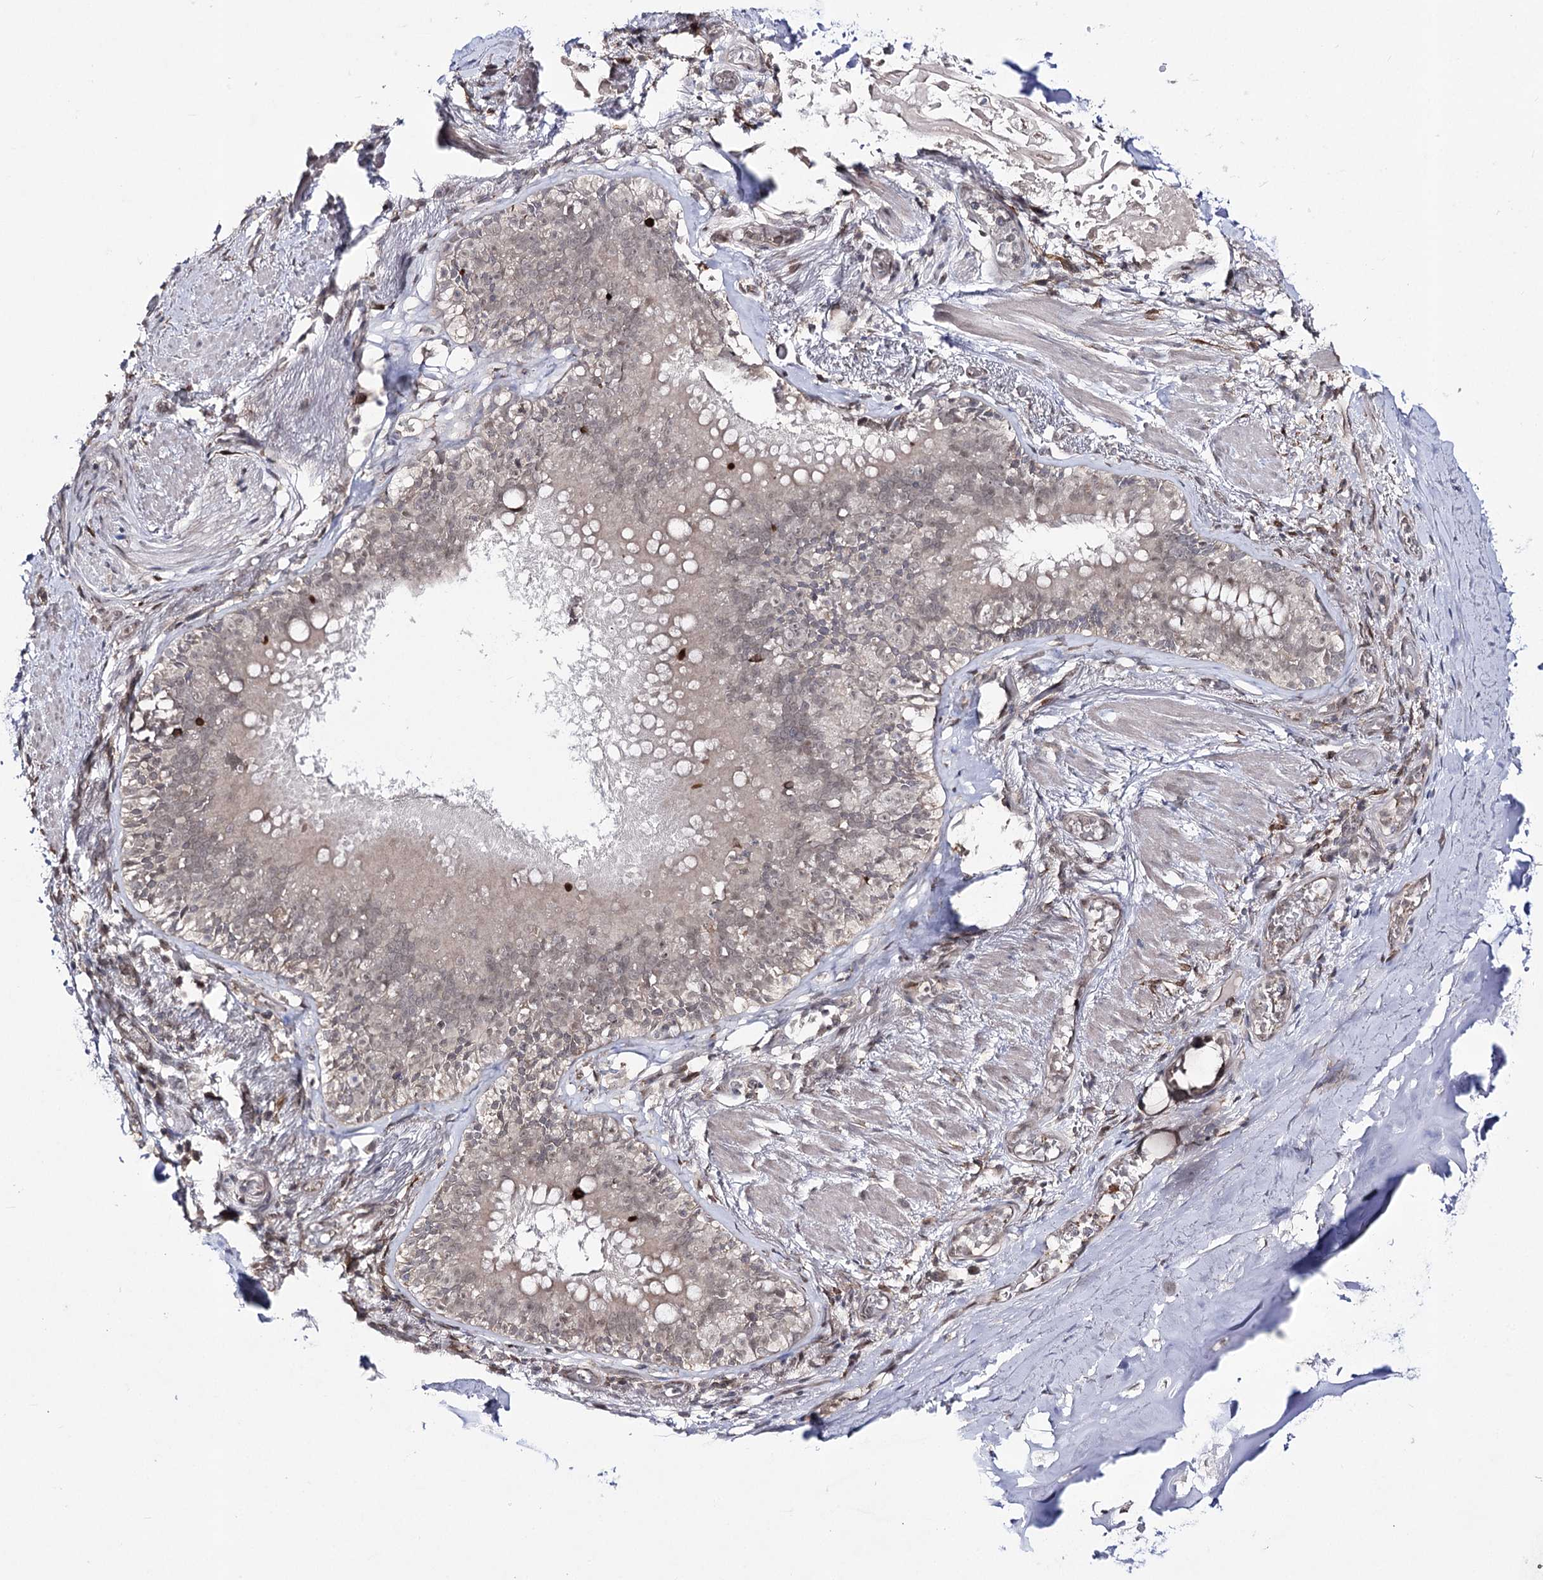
{"staining": {"intensity": "negative", "quantity": "none", "location": "none"}, "tissue": "adipose tissue", "cell_type": "Adipocytes", "image_type": "normal", "snomed": [{"axis": "morphology", "description": "Normal tissue, NOS"}, {"axis": "topography", "description": "Lymph node"}, {"axis": "topography", "description": "Cartilage tissue"}, {"axis": "topography", "description": "Bronchus"}], "caption": "The histopathology image displays no significant staining in adipocytes of adipose tissue. (Immunohistochemistry, brightfield microscopy, high magnification).", "gene": "HSD11B2", "patient": {"sex": "male", "age": 63}}